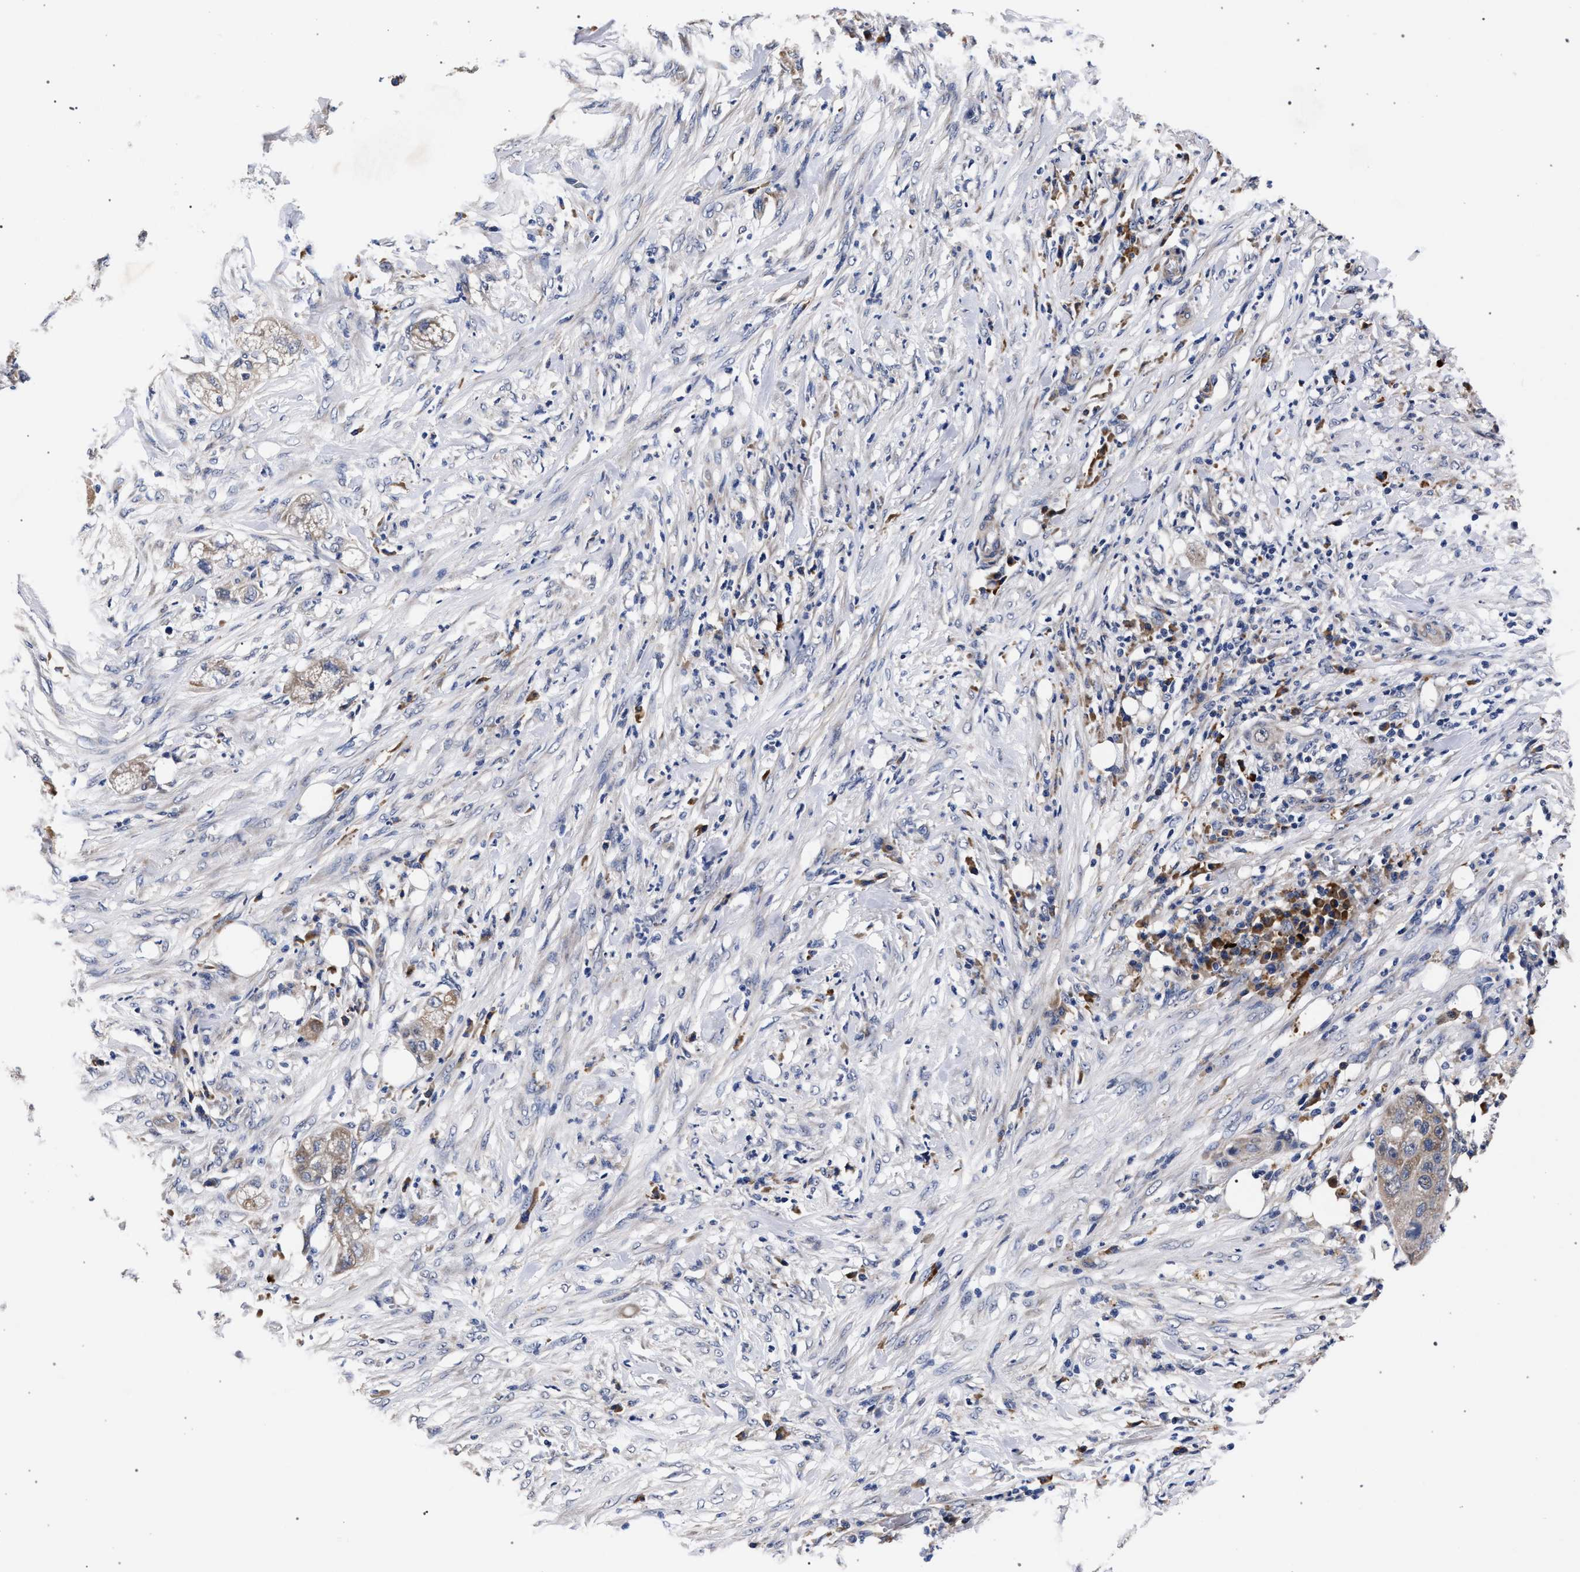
{"staining": {"intensity": "weak", "quantity": "<25%", "location": "cytoplasmic/membranous"}, "tissue": "pancreatic cancer", "cell_type": "Tumor cells", "image_type": "cancer", "snomed": [{"axis": "morphology", "description": "Adenocarcinoma, NOS"}, {"axis": "topography", "description": "Pancreas"}], "caption": "Immunohistochemistry (IHC) photomicrograph of neoplastic tissue: pancreatic cancer stained with DAB exhibits no significant protein staining in tumor cells.", "gene": "CFAP95", "patient": {"sex": "female", "age": 78}}